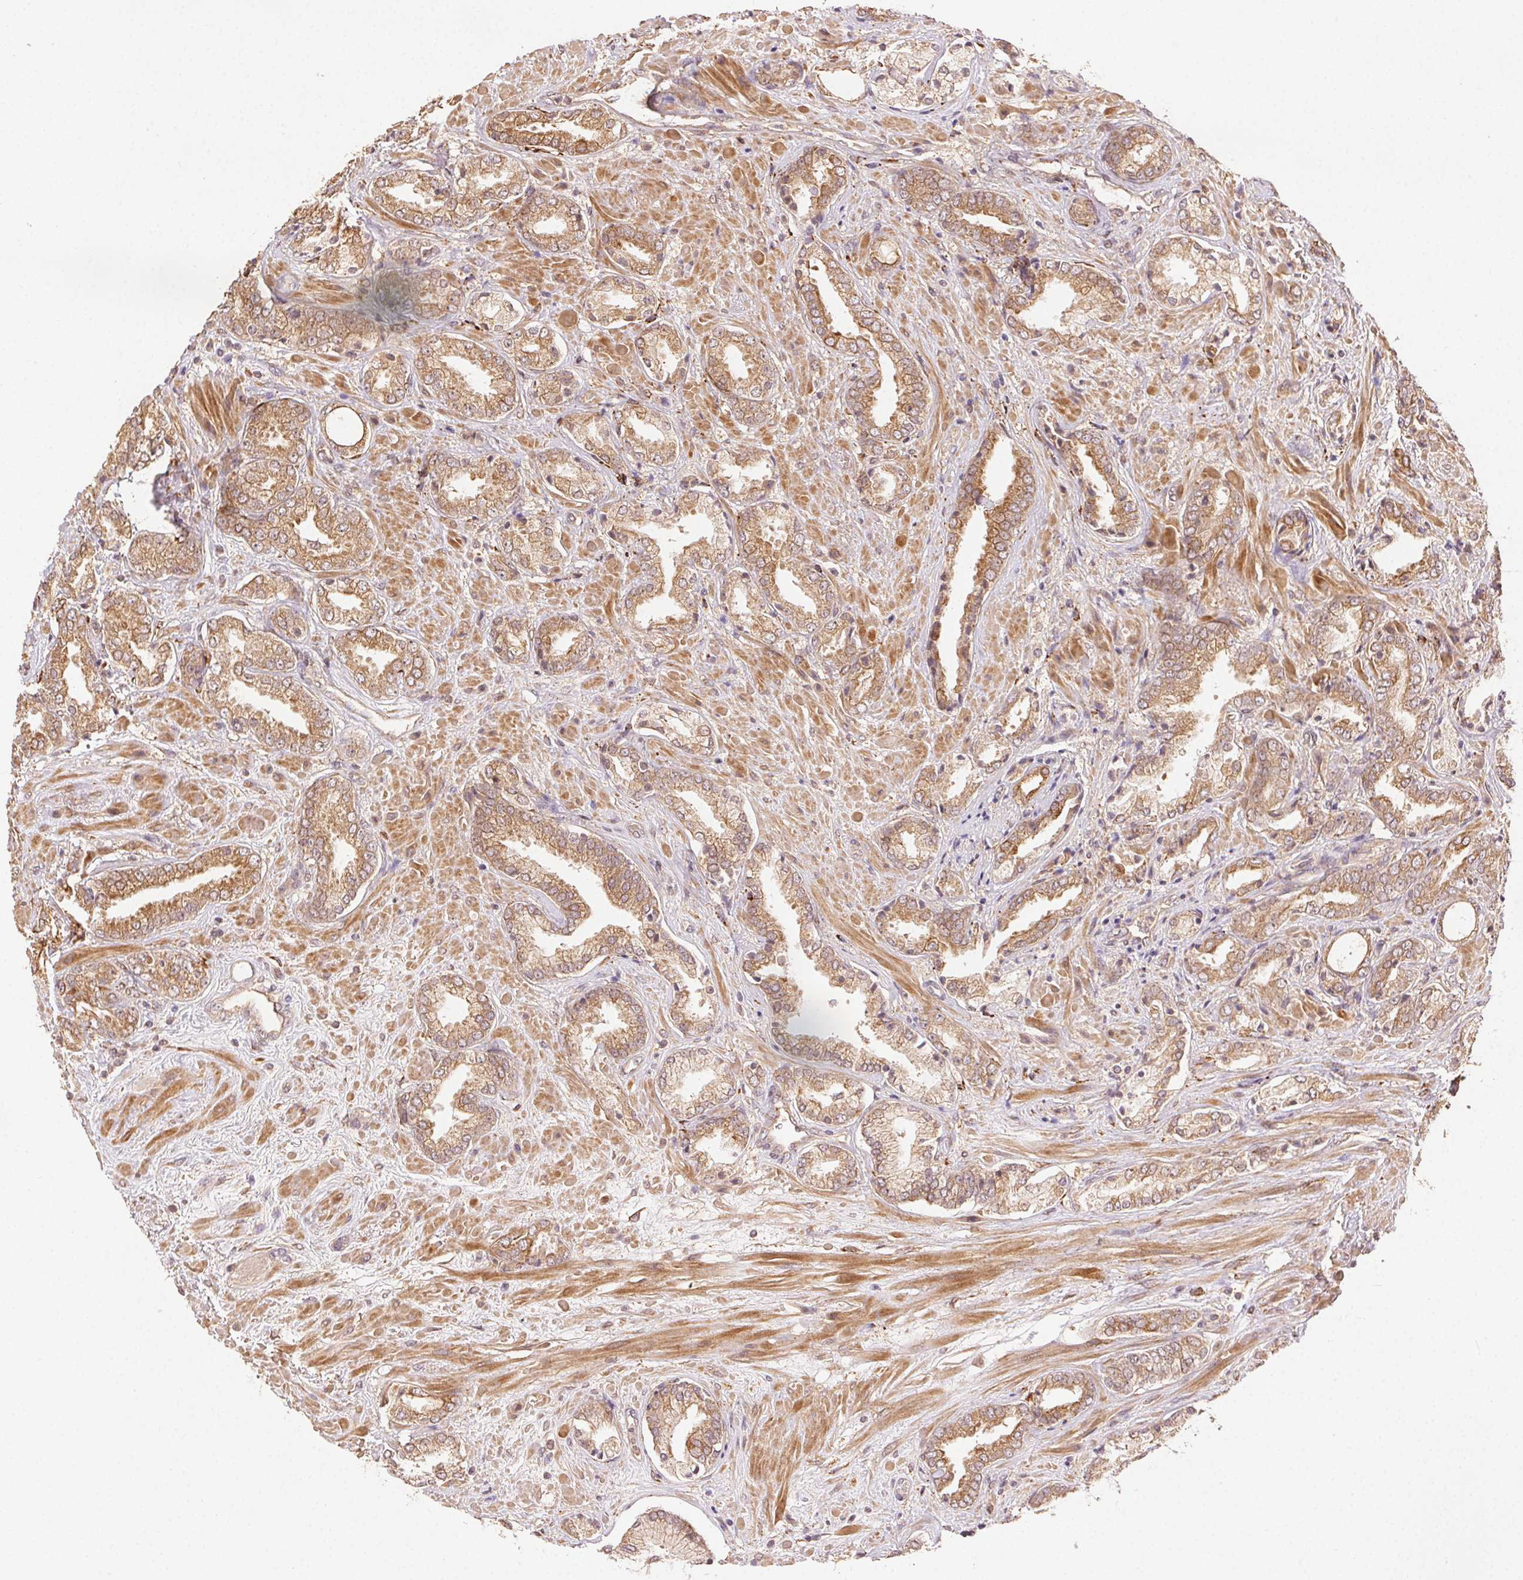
{"staining": {"intensity": "moderate", "quantity": ">75%", "location": "cytoplasmic/membranous"}, "tissue": "prostate cancer", "cell_type": "Tumor cells", "image_type": "cancer", "snomed": [{"axis": "morphology", "description": "Adenocarcinoma, High grade"}, {"axis": "topography", "description": "Prostate"}], "caption": "Tumor cells exhibit moderate cytoplasmic/membranous positivity in about >75% of cells in prostate high-grade adenocarcinoma.", "gene": "KLHL15", "patient": {"sex": "male", "age": 56}}